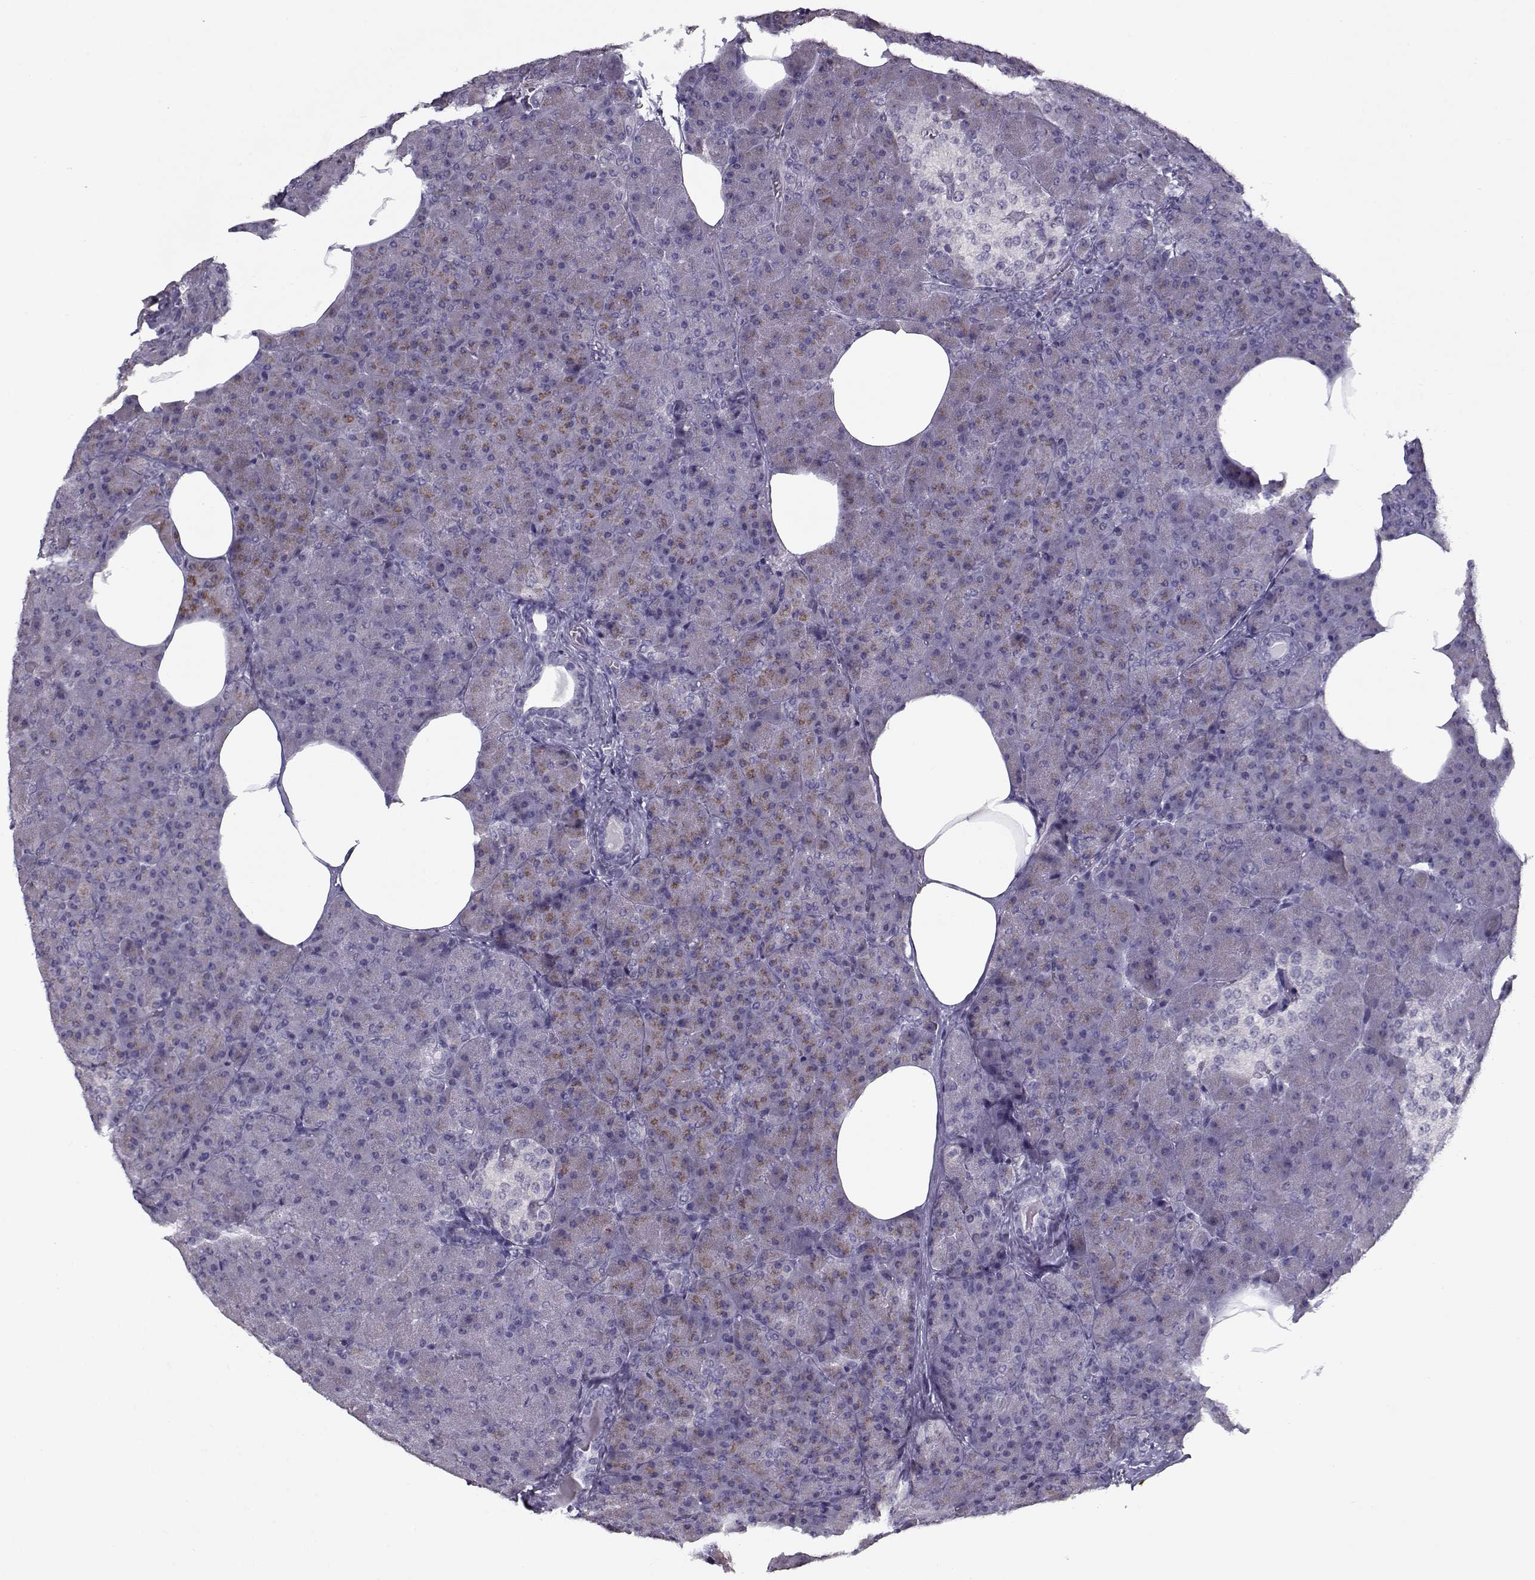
{"staining": {"intensity": "weak", "quantity": "25%-75%", "location": "cytoplasmic/membranous"}, "tissue": "pancreas", "cell_type": "Exocrine glandular cells", "image_type": "normal", "snomed": [{"axis": "morphology", "description": "Normal tissue, NOS"}, {"axis": "topography", "description": "Pancreas"}], "caption": "Brown immunohistochemical staining in unremarkable human pancreas displays weak cytoplasmic/membranous expression in approximately 25%-75% of exocrine glandular cells.", "gene": "SEC16B", "patient": {"sex": "female", "age": 45}}